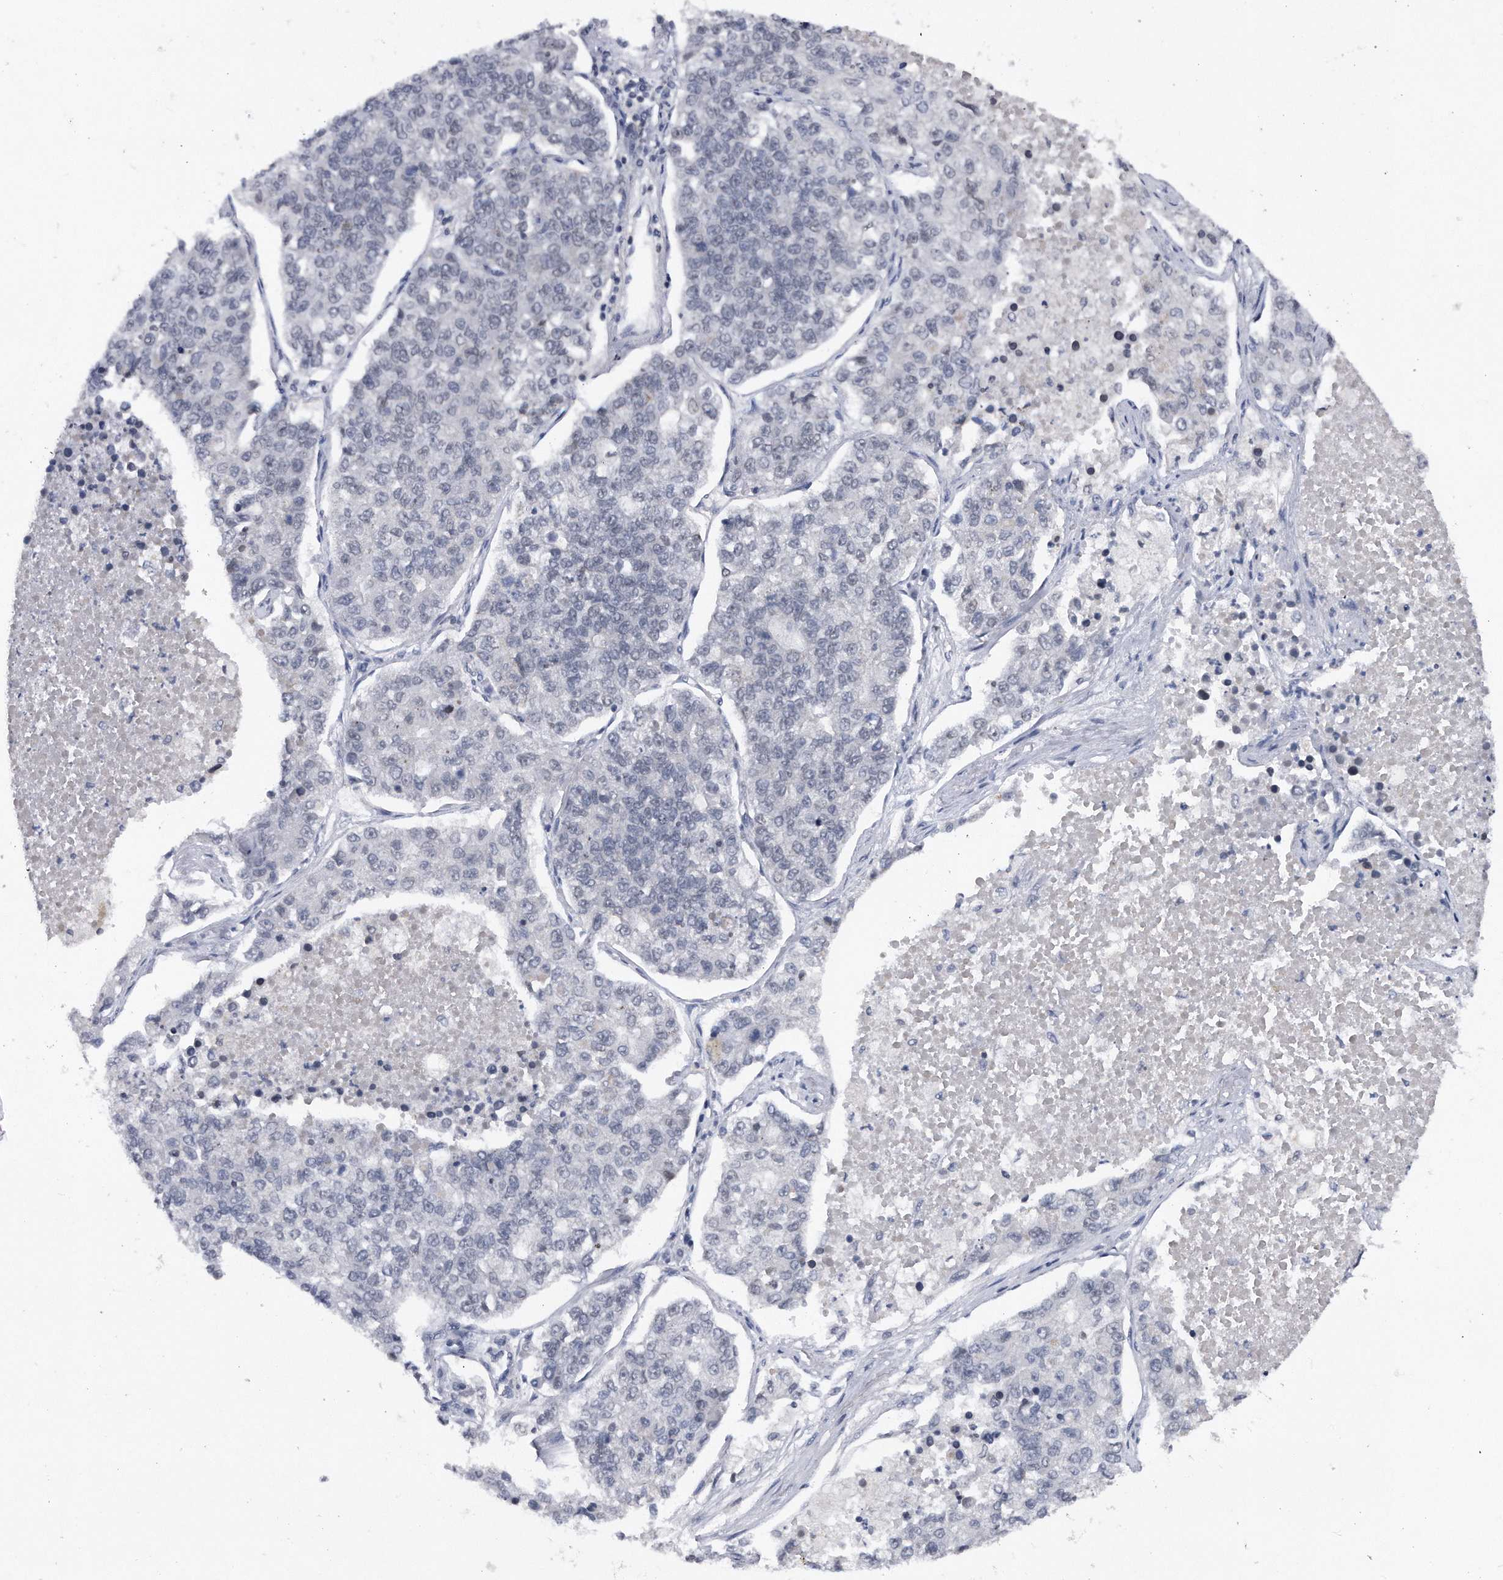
{"staining": {"intensity": "negative", "quantity": "none", "location": "none"}, "tissue": "lung cancer", "cell_type": "Tumor cells", "image_type": "cancer", "snomed": [{"axis": "morphology", "description": "Adenocarcinoma, NOS"}, {"axis": "topography", "description": "Lung"}], "caption": "This is an IHC micrograph of adenocarcinoma (lung). There is no positivity in tumor cells.", "gene": "VIRMA", "patient": {"sex": "male", "age": 49}}